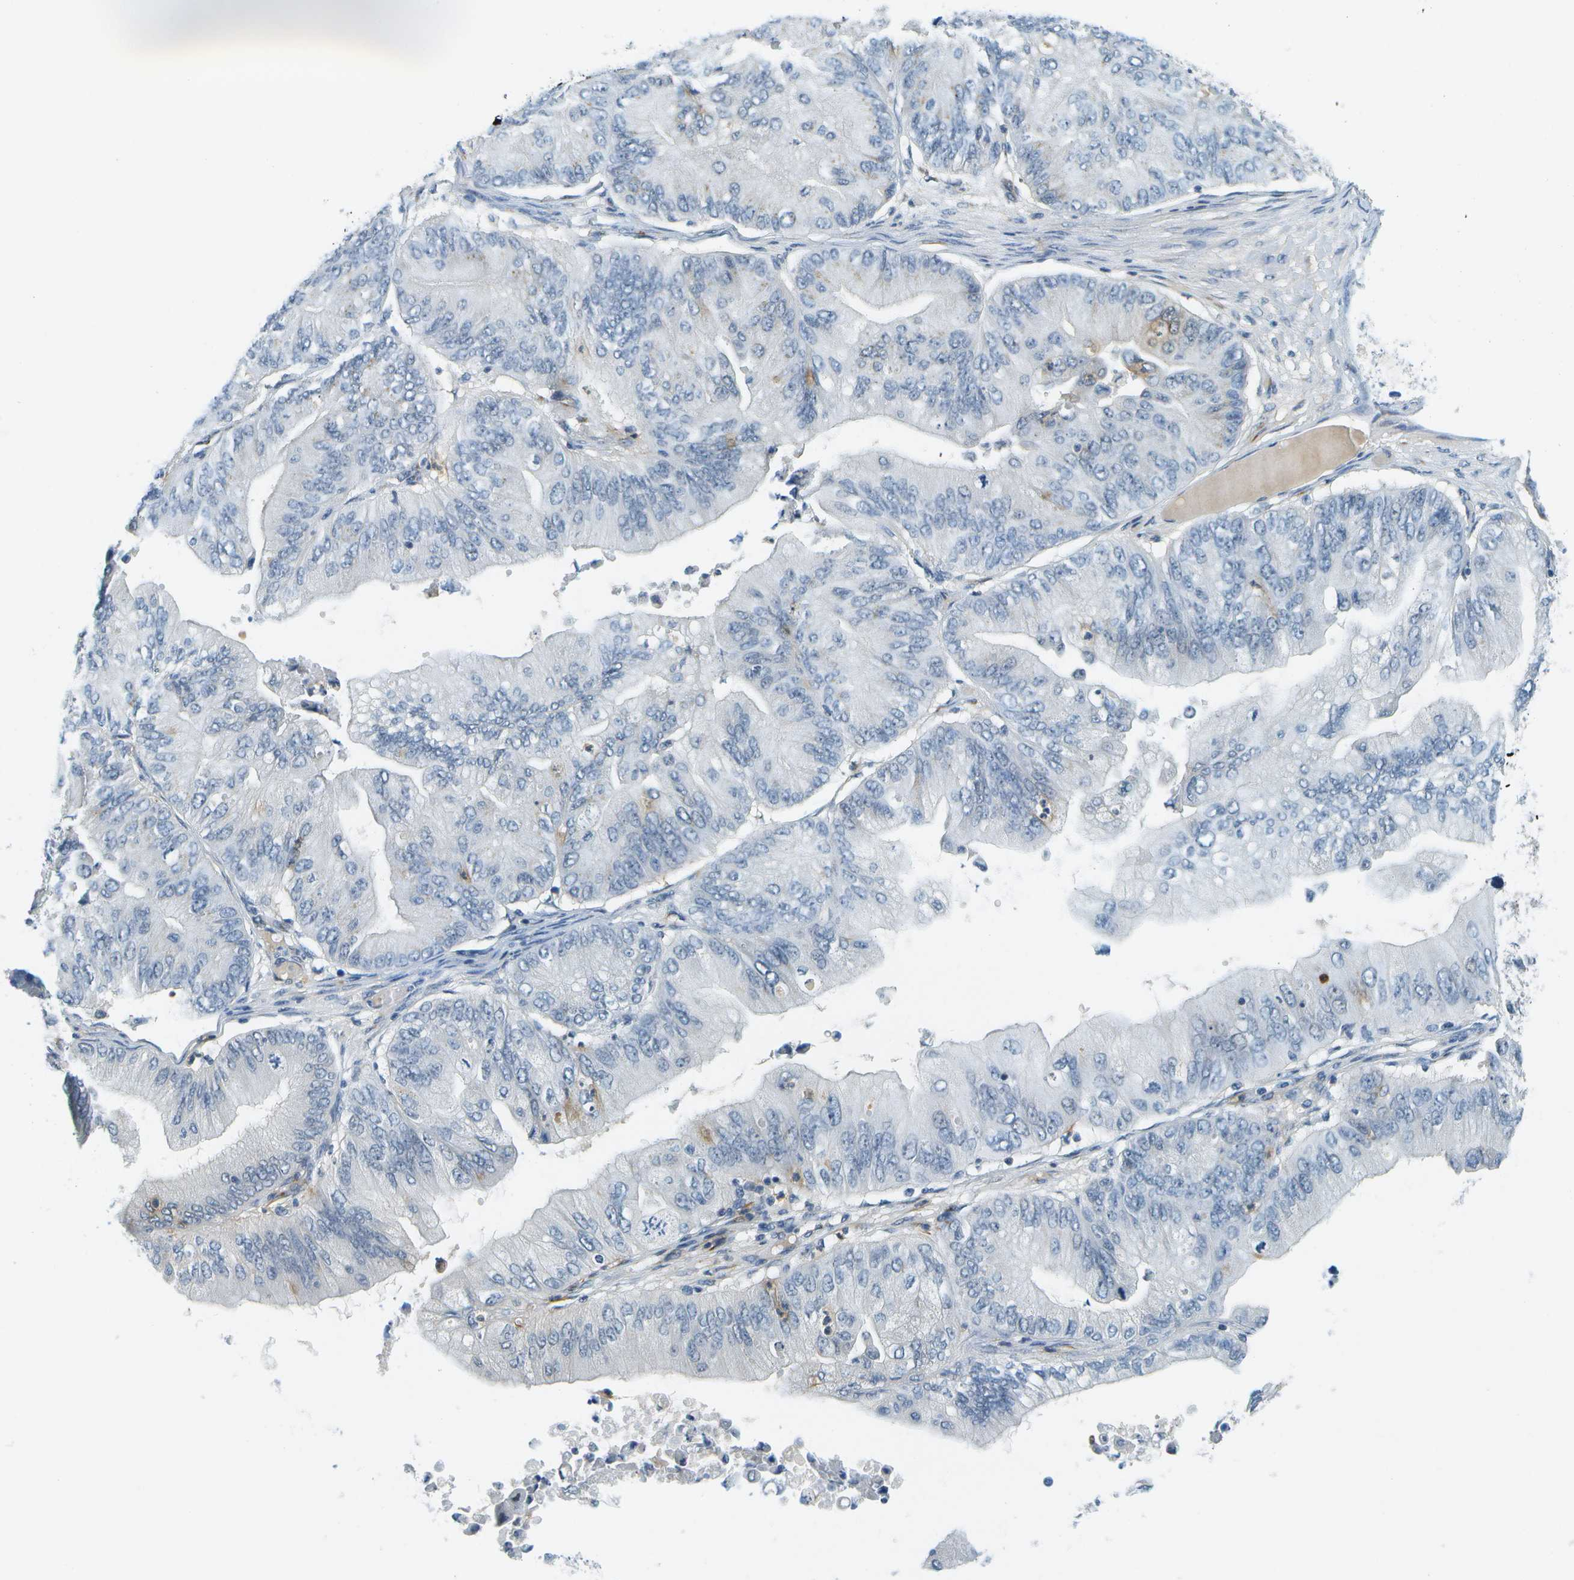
{"staining": {"intensity": "negative", "quantity": "none", "location": "none"}, "tissue": "ovarian cancer", "cell_type": "Tumor cells", "image_type": "cancer", "snomed": [{"axis": "morphology", "description": "Cystadenocarcinoma, mucinous, NOS"}, {"axis": "topography", "description": "Ovary"}], "caption": "The immunohistochemistry photomicrograph has no significant staining in tumor cells of ovarian mucinous cystadenocarcinoma tissue.", "gene": "RASGRP2", "patient": {"sex": "female", "age": 61}}